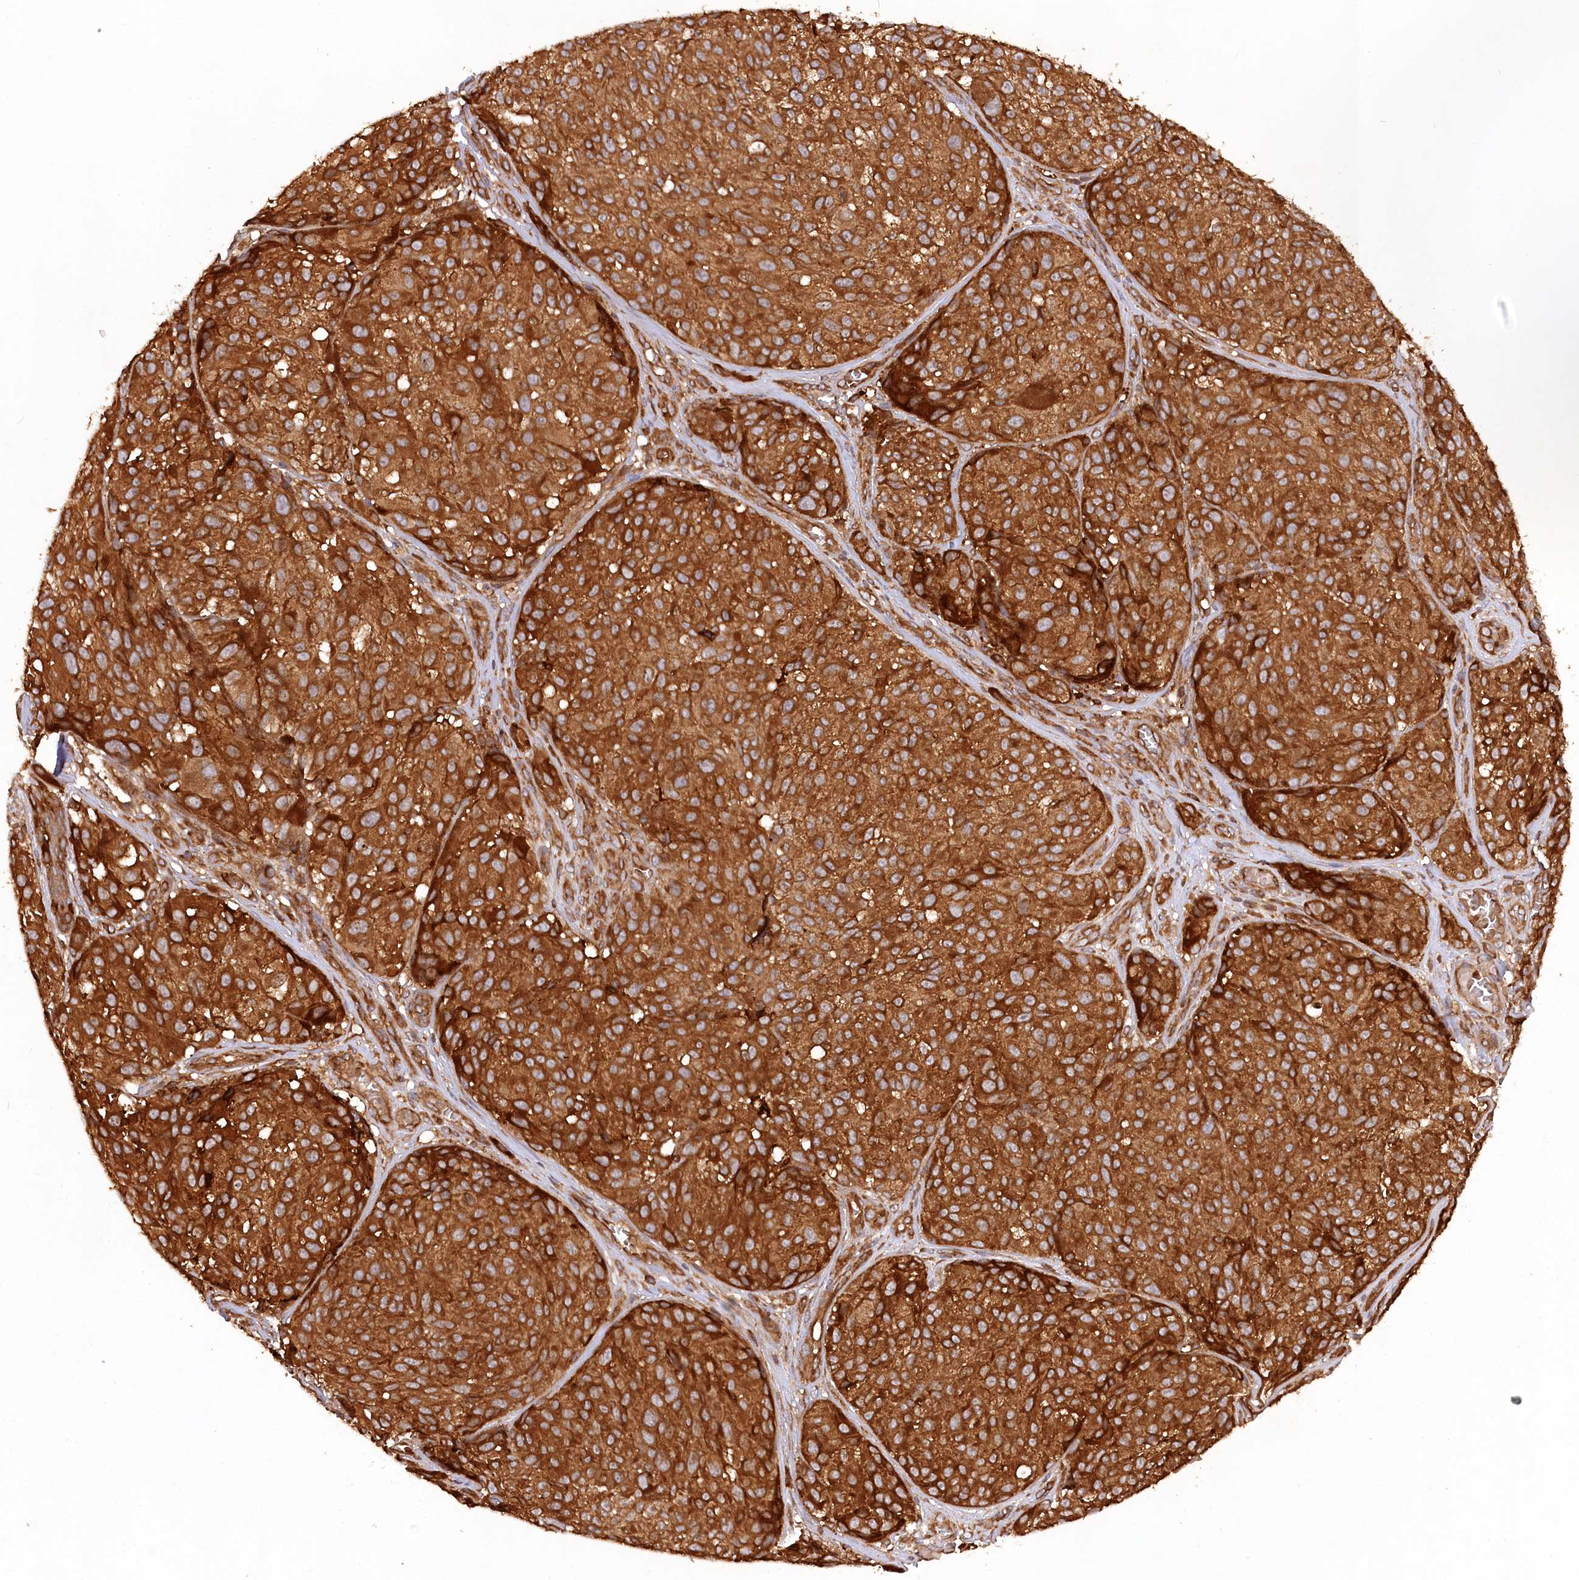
{"staining": {"intensity": "strong", "quantity": ">75%", "location": "cytoplasmic/membranous"}, "tissue": "melanoma", "cell_type": "Tumor cells", "image_type": "cancer", "snomed": [{"axis": "morphology", "description": "Malignant melanoma, NOS"}, {"axis": "topography", "description": "Skin"}], "caption": "Brown immunohistochemical staining in malignant melanoma reveals strong cytoplasmic/membranous positivity in approximately >75% of tumor cells.", "gene": "PAIP2", "patient": {"sex": "male", "age": 83}}